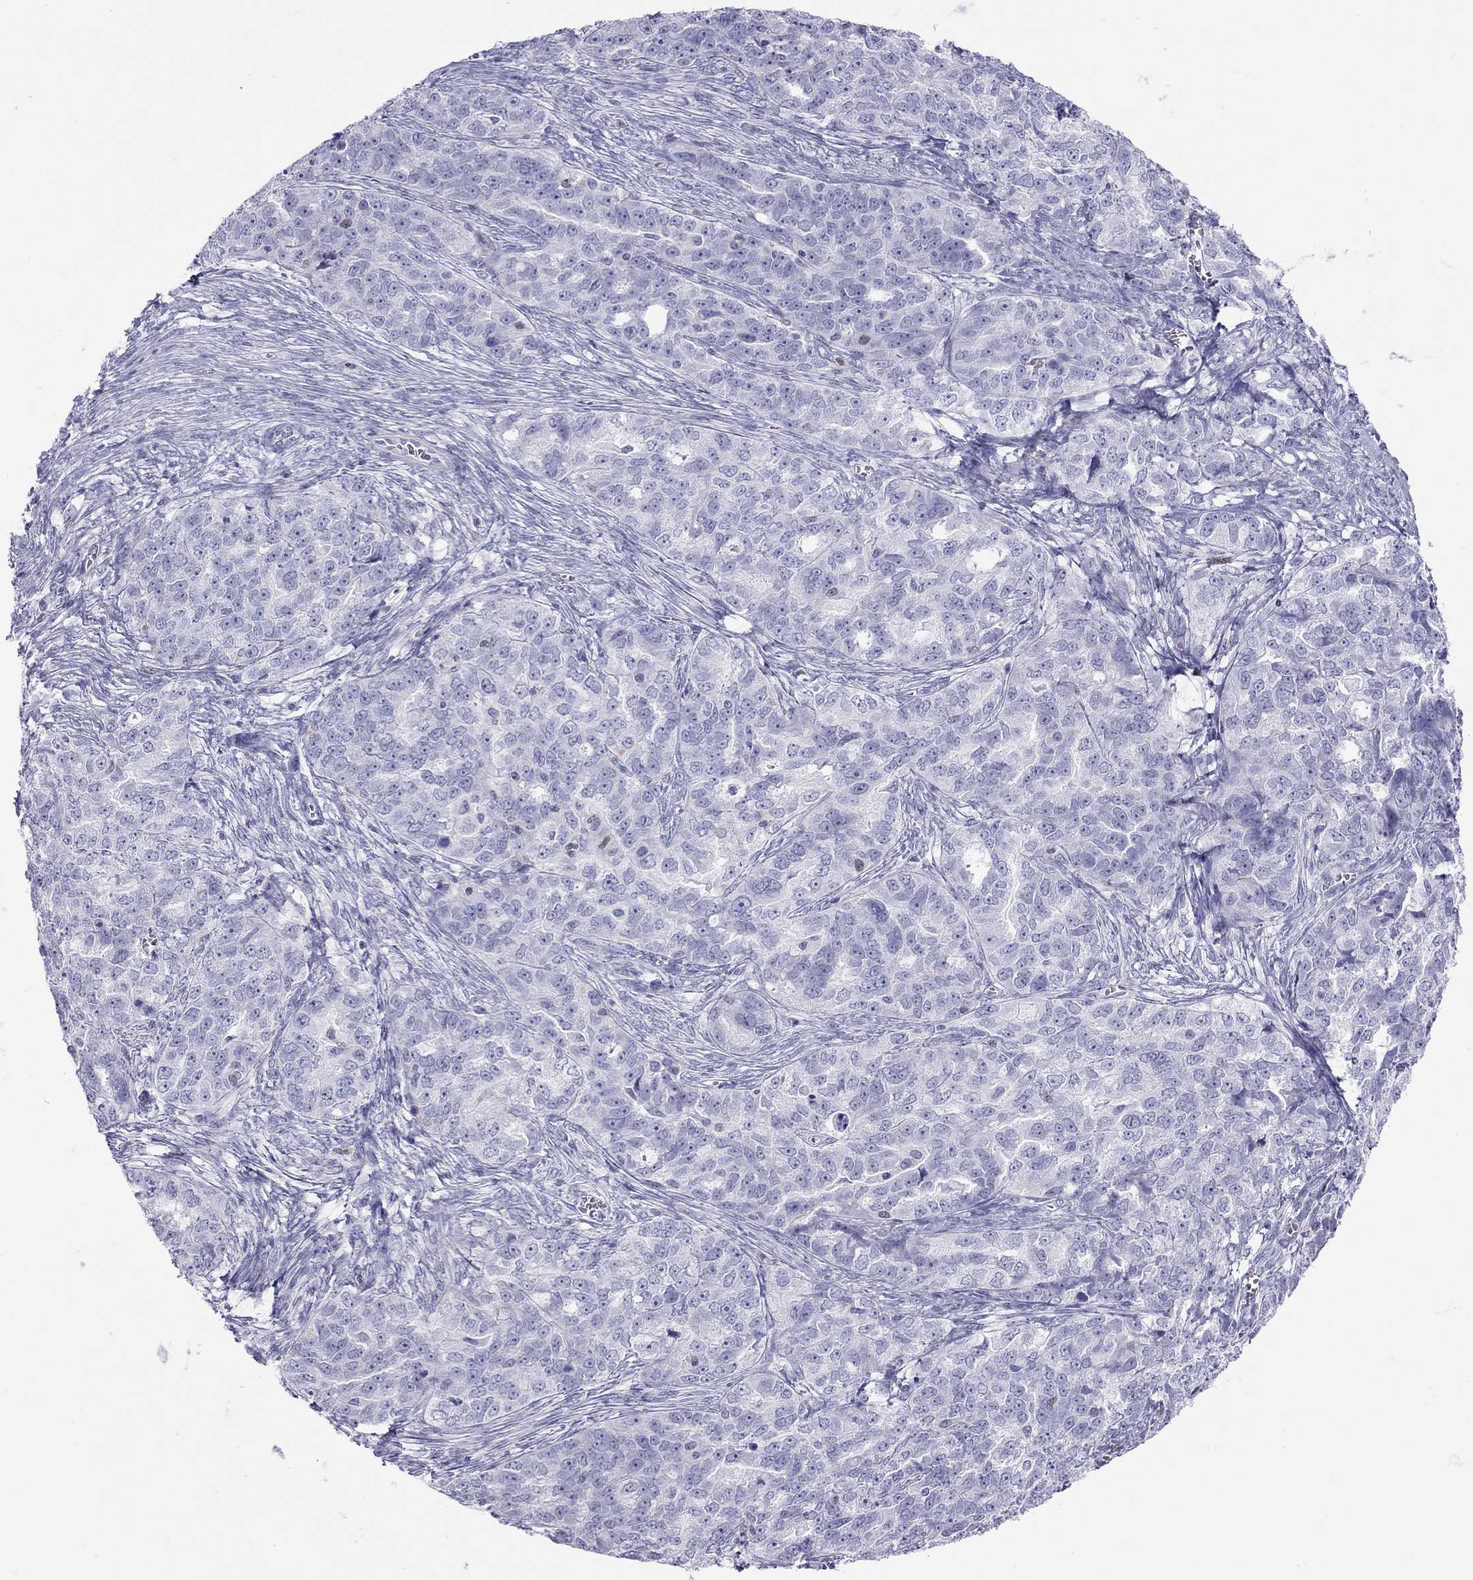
{"staining": {"intensity": "negative", "quantity": "none", "location": "none"}, "tissue": "ovarian cancer", "cell_type": "Tumor cells", "image_type": "cancer", "snomed": [{"axis": "morphology", "description": "Cystadenocarcinoma, serous, NOS"}, {"axis": "topography", "description": "Ovary"}], "caption": "The image reveals no staining of tumor cells in ovarian cancer.", "gene": "STAG3", "patient": {"sex": "female", "age": 51}}